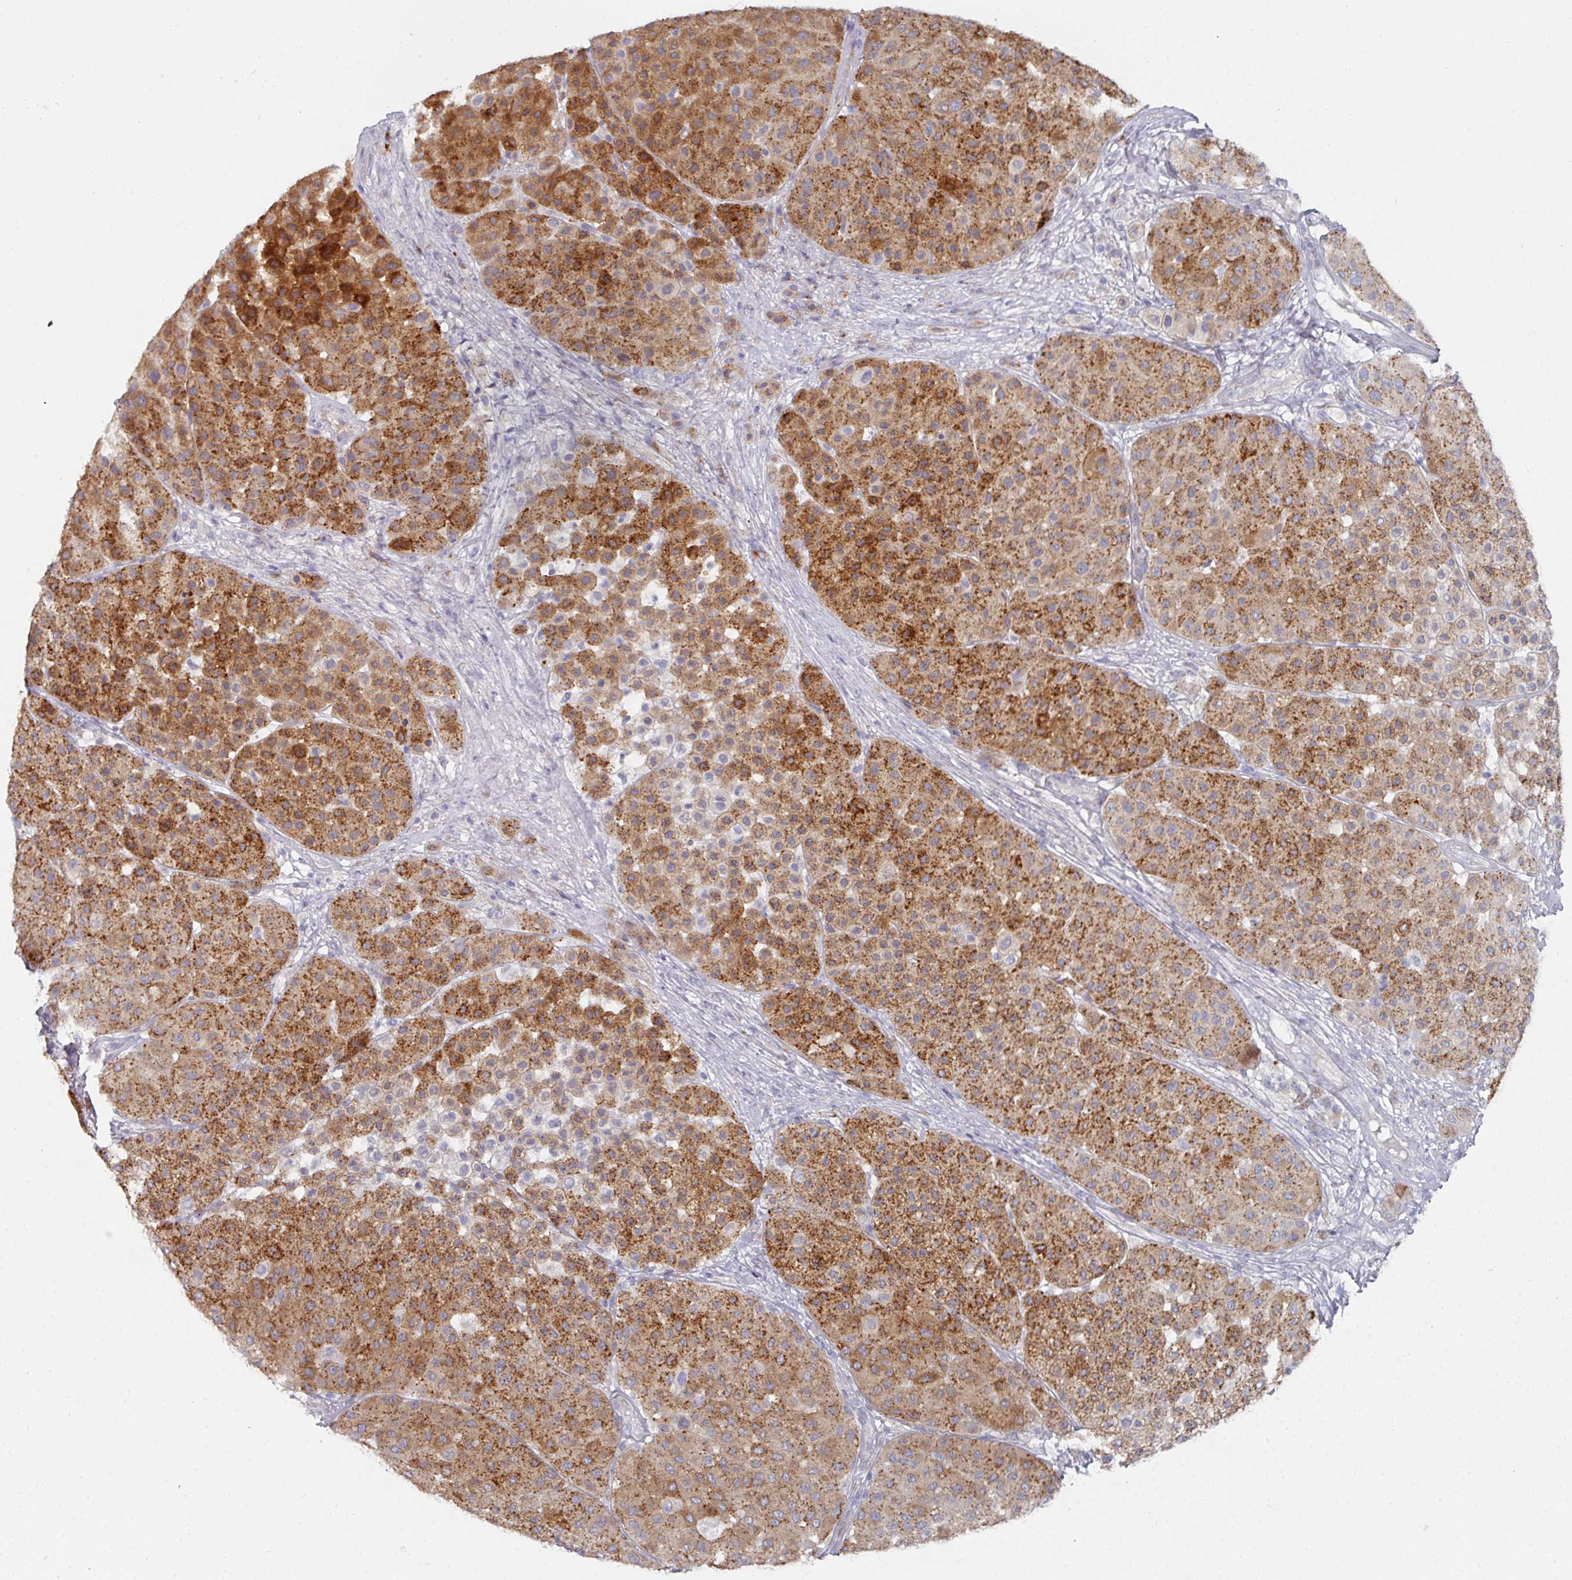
{"staining": {"intensity": "strong", "quantity": ">75%", "location": "cytoplasmic/membranous"}, "tissue": "melanoma", "cell_type": "Tumor cells", "image_type": "cancer", "snomed": [{"axis": "morphology", "description": "Malignant melanoma, Metastatic site"}, {"axis": "topography", "description": "Smooth muscle"}], "caption": "Immunohistochemical staining of malignant melanoma (metastatic site) shows strong cytoplasmic/membranous protein positivity in about >75% of tumor cells. (IHC, brightfield microscopy, high magnification).", "gene": "NT5C1A", "patient": {"sex": "male", "age": 41}}